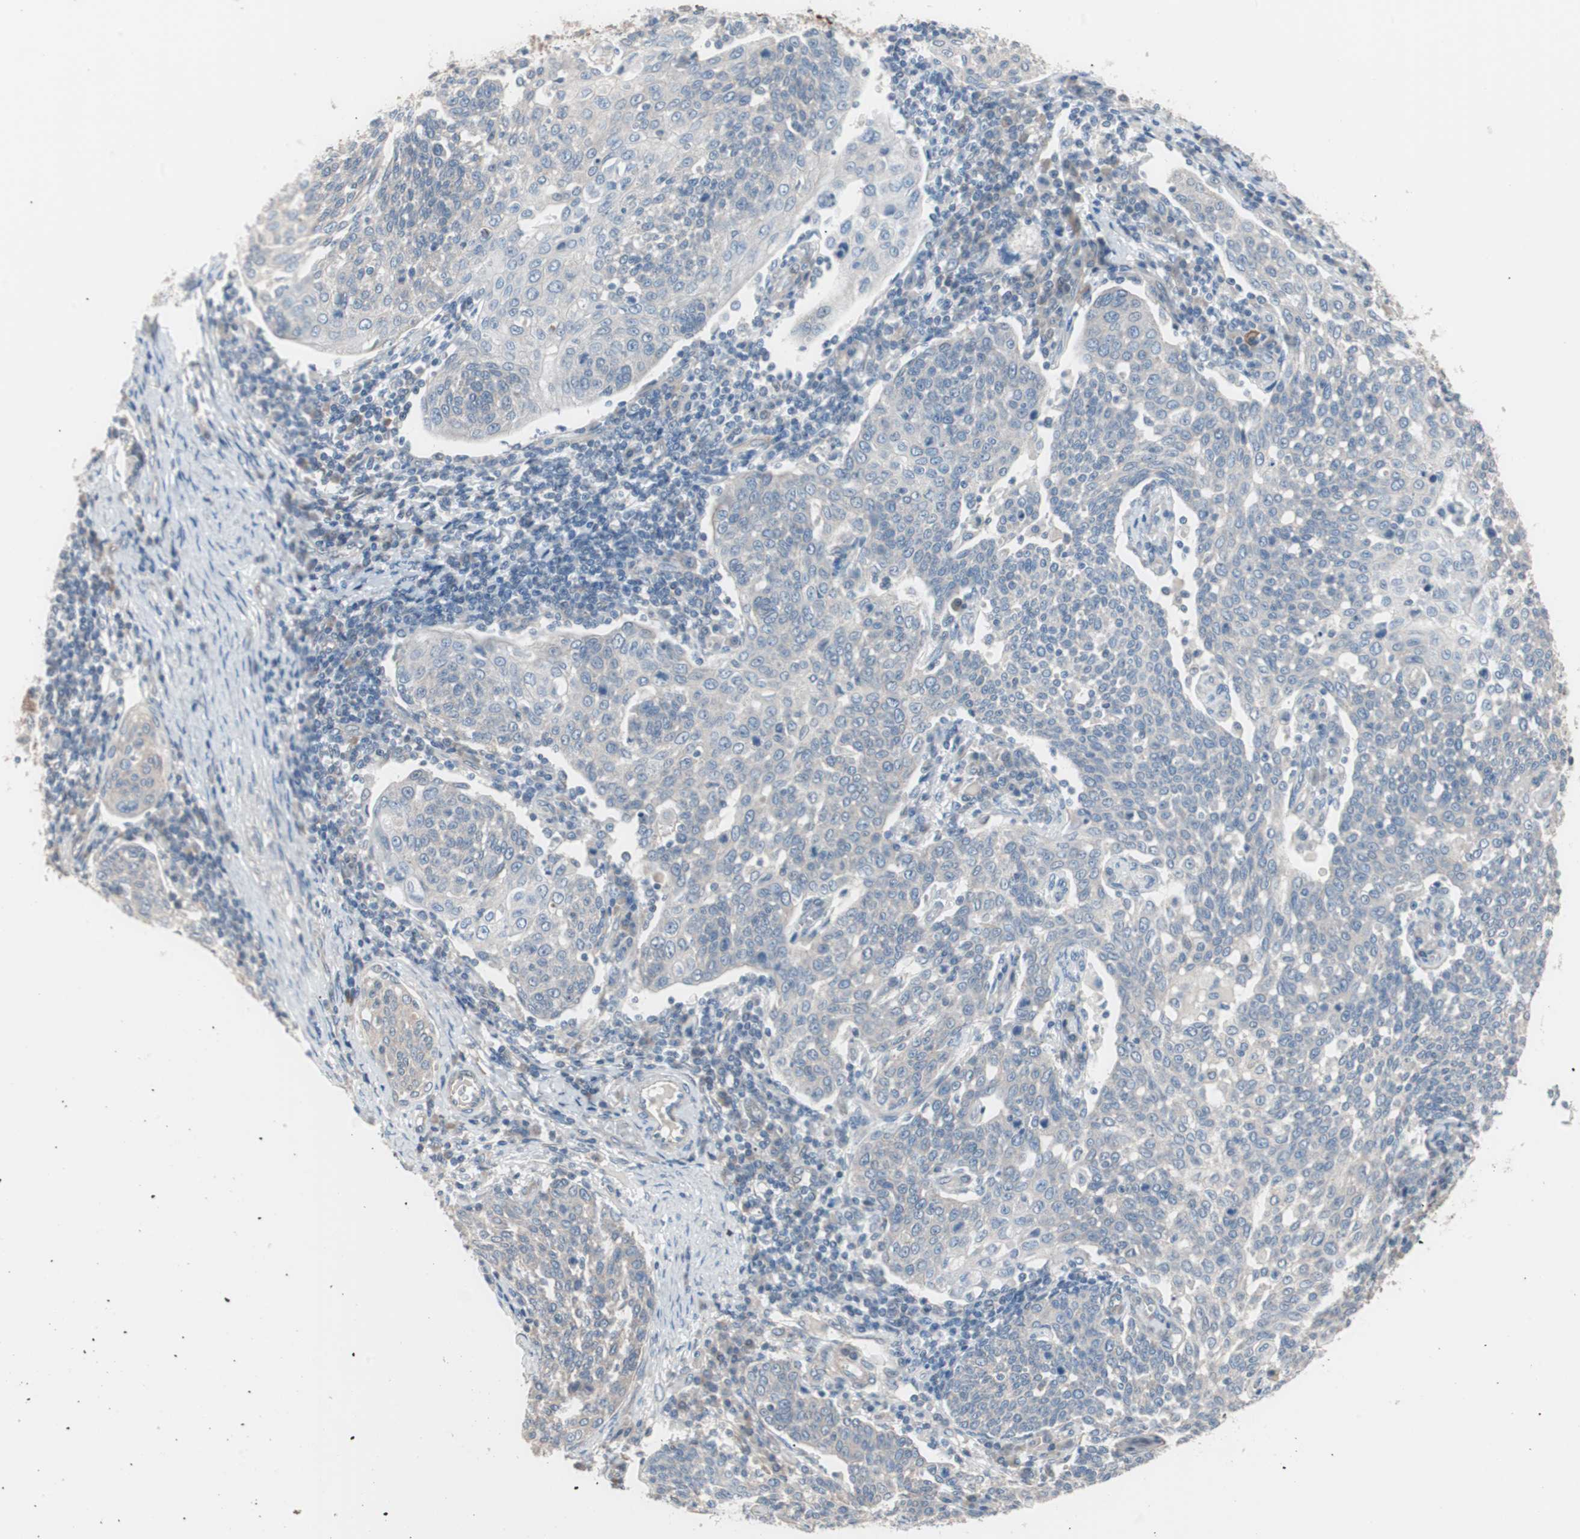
{"staining": {"intensity": "negative", "quantity": "none", "location": "none"}, "tissue": "cervical cancer", "cell_type": "Tumor cells", "image_type": "cancer", "snomed": [{"axis": "morphology", "description": "Squamous cell carcinoma, NOS"}, {"axis": "topography", "description": "Cervix"}], "caption": "DAB (3,3'-diaminobenzidine) immunohistochemical staining of human cervical cancer shows no significant expression in tumor cells.", "gene": "SMG1", "patient": {"sex": "female", "age": 34}}